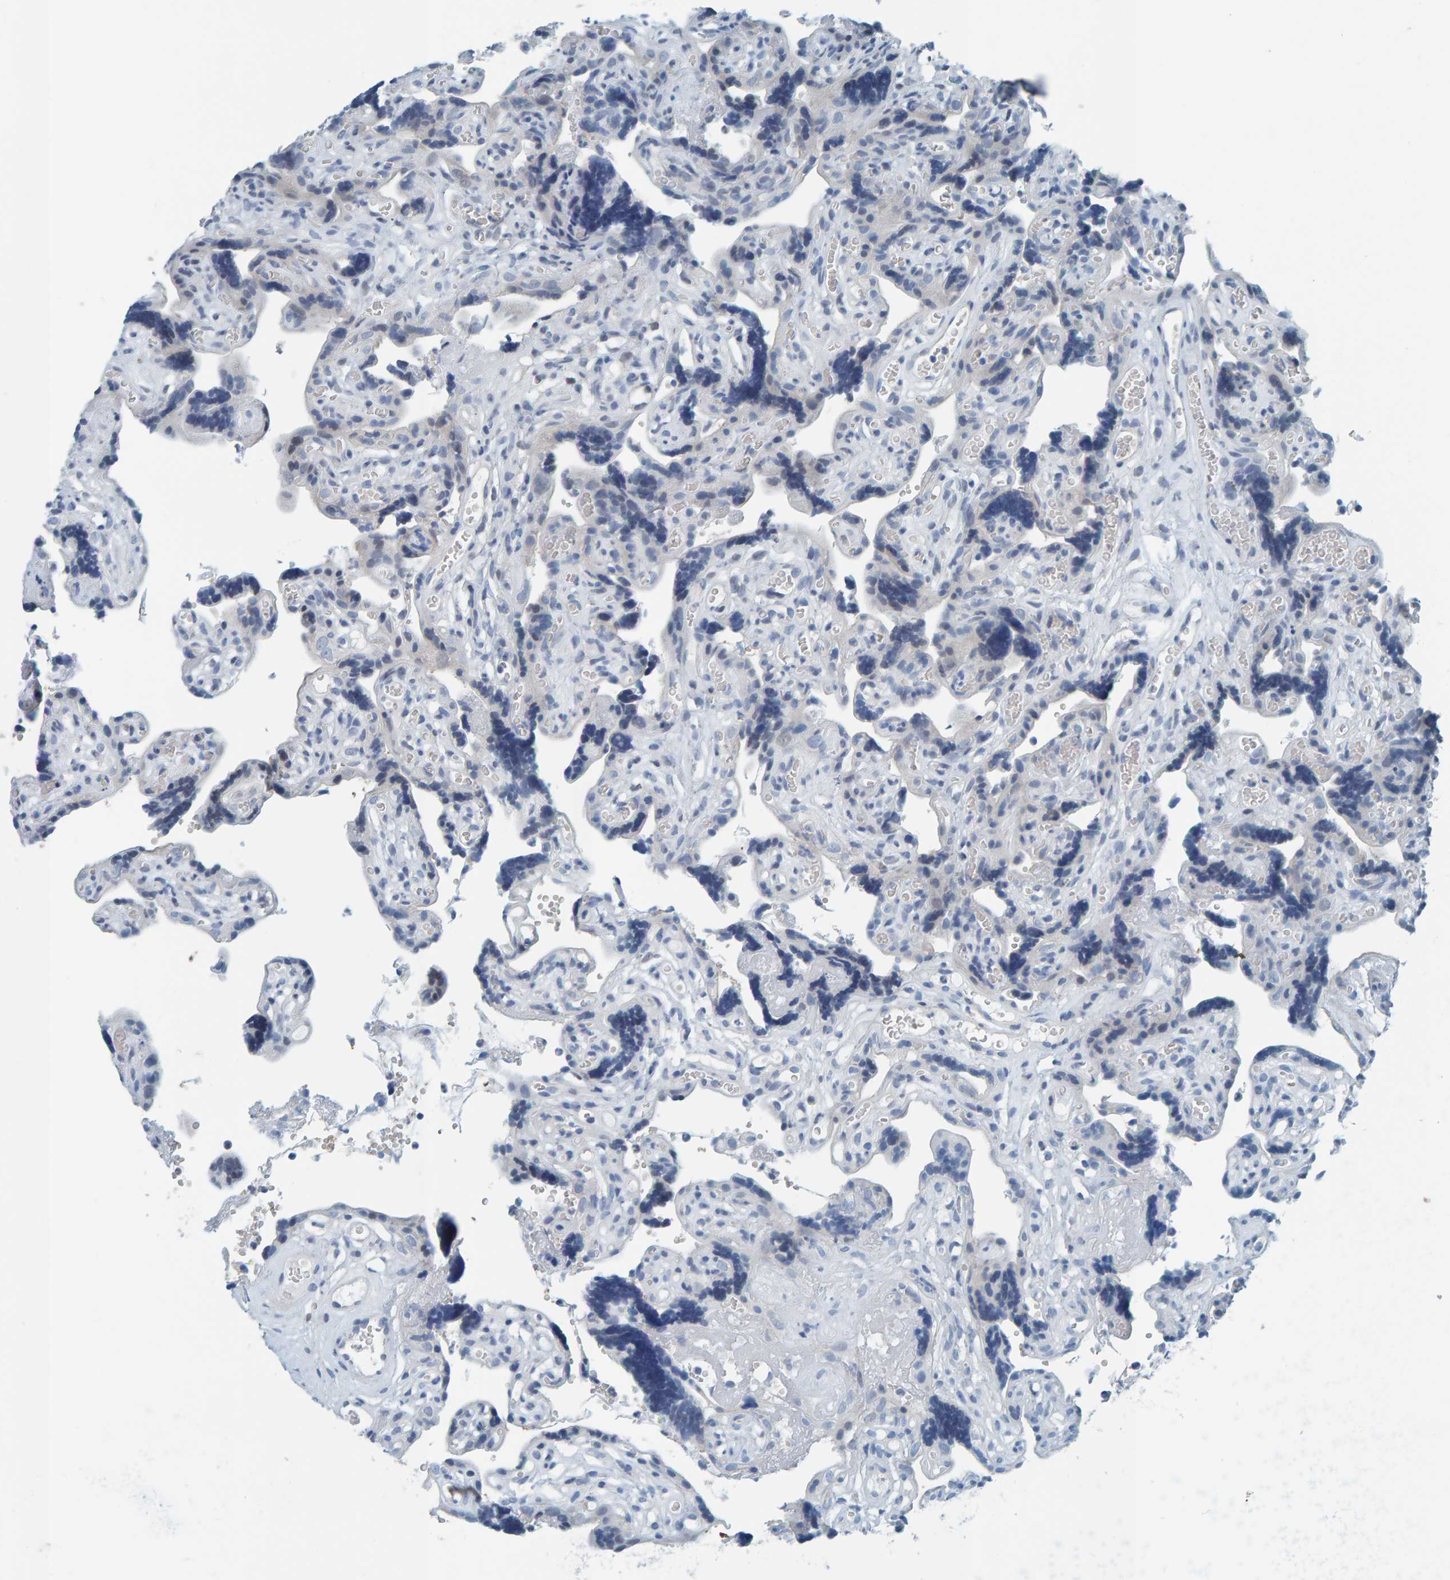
{"staining": {"intensity": "negative", "quantity": "none", "location": "none"}, "tissue": "placenta", "cell_type": "Decidual cells", "image_type": "normal", "snomed": [{"axis": "morphology", "description": "Normal tissue, NOS"}, {"axis": "topography", "description": "Placenta"}], "caption": "High magnification brightfield microscopy of unremarkable placenta stained with DAB (brown) and counterstained with hematoxylin (blue): decidual cells show no significant staining. Nuclei are stained in blue.", "gene": "CNP", "patient": {"sex": "female", "age": 30}}